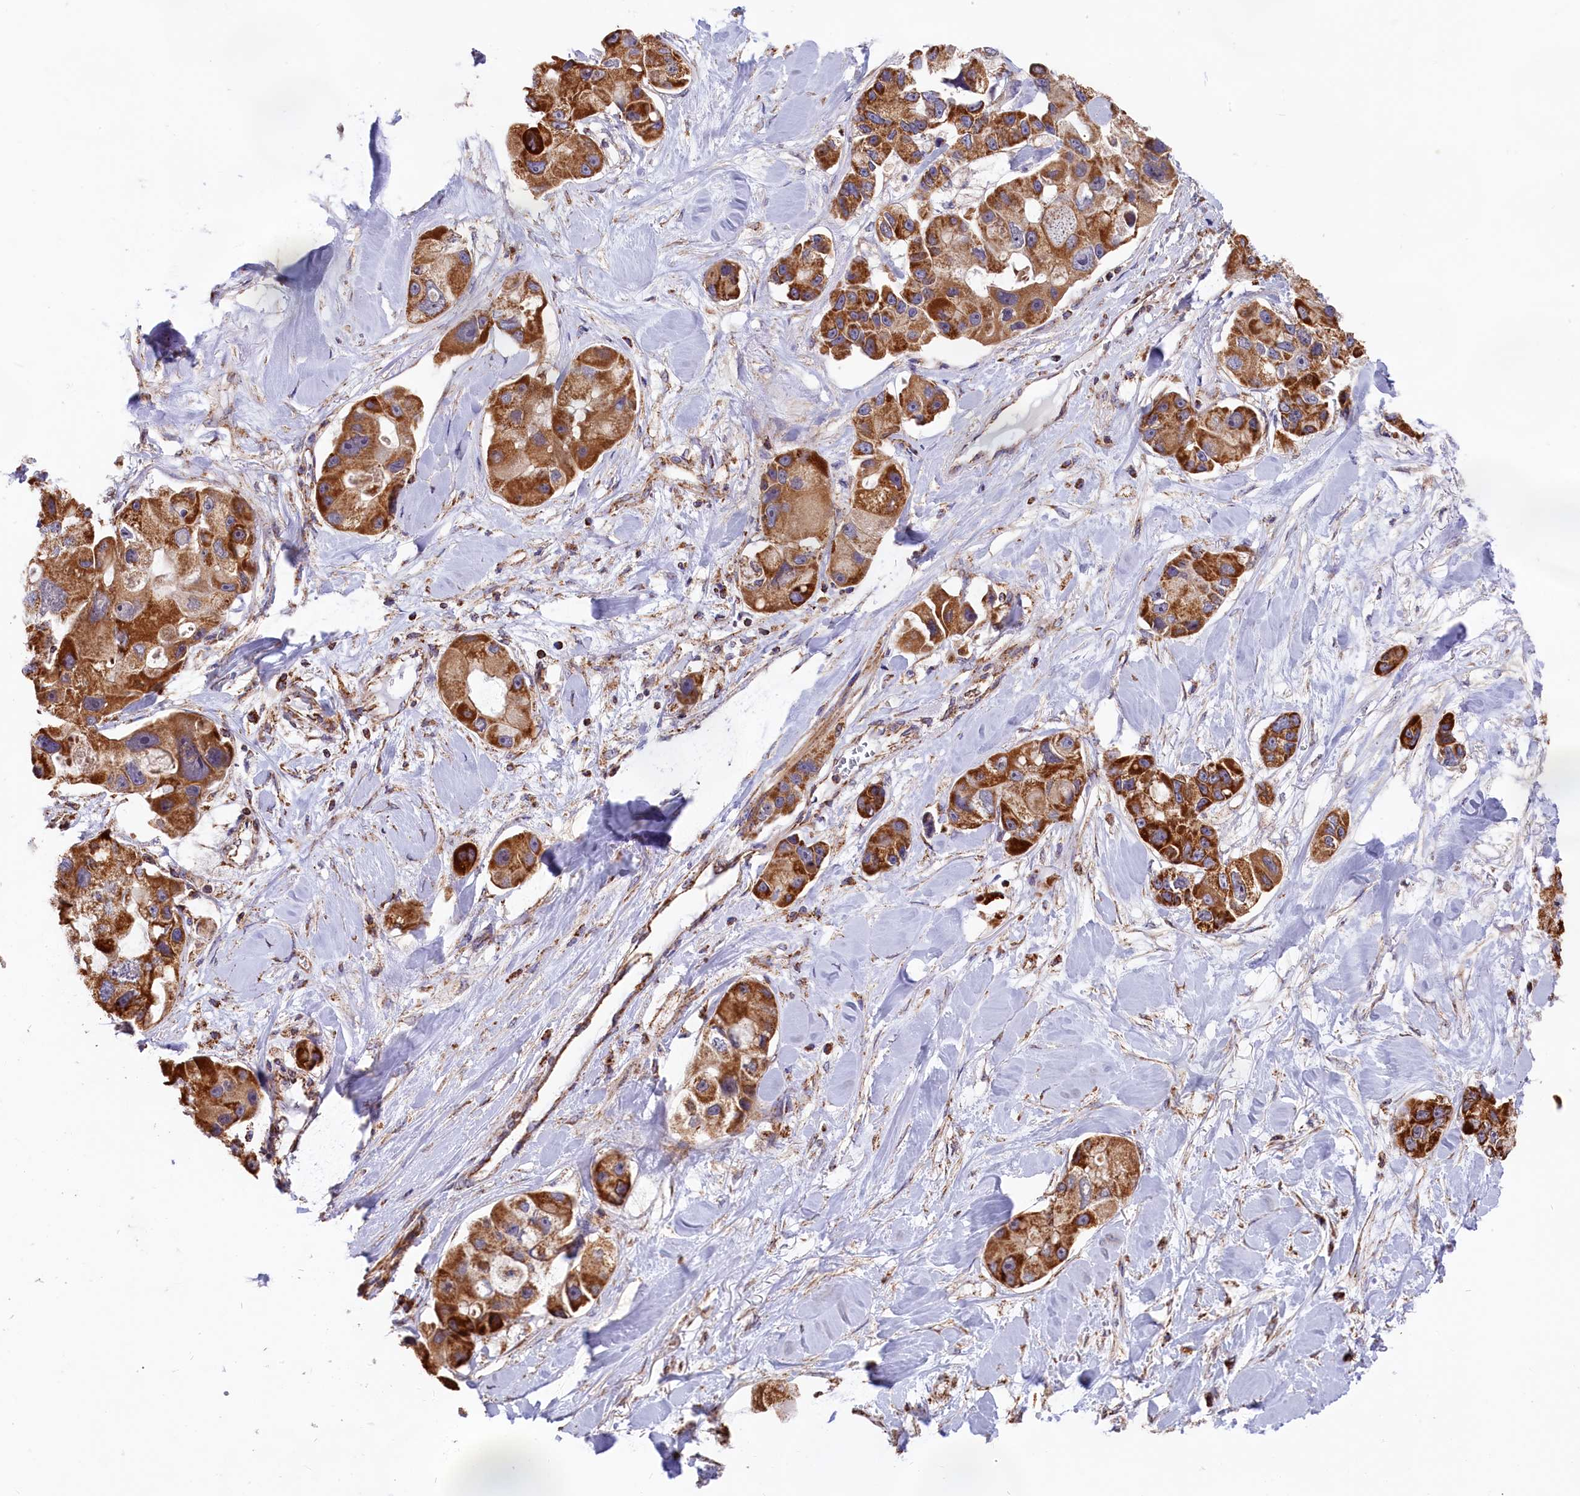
{"staining": {"intensity": "strong", "quantity": ">75%", "location": "cytoplasmic/membranous"}, "tissue": "lung cancer", "cell_type": "Tumor cells", "image_type": "cancer", "snomed": [{"axis": "morphology", "description": "Adenocarcinoma, NOS"}, {"axis": "topography", "description": "Lung"}], "caption": "Human lung adenocarcinoma stained with a brown dye shows strong cytoplasmic/membranous positive expression in approximately >75% of tumor cells.", "gene": "MACROD1", "patient": {"sex": "female", "age": 54}}